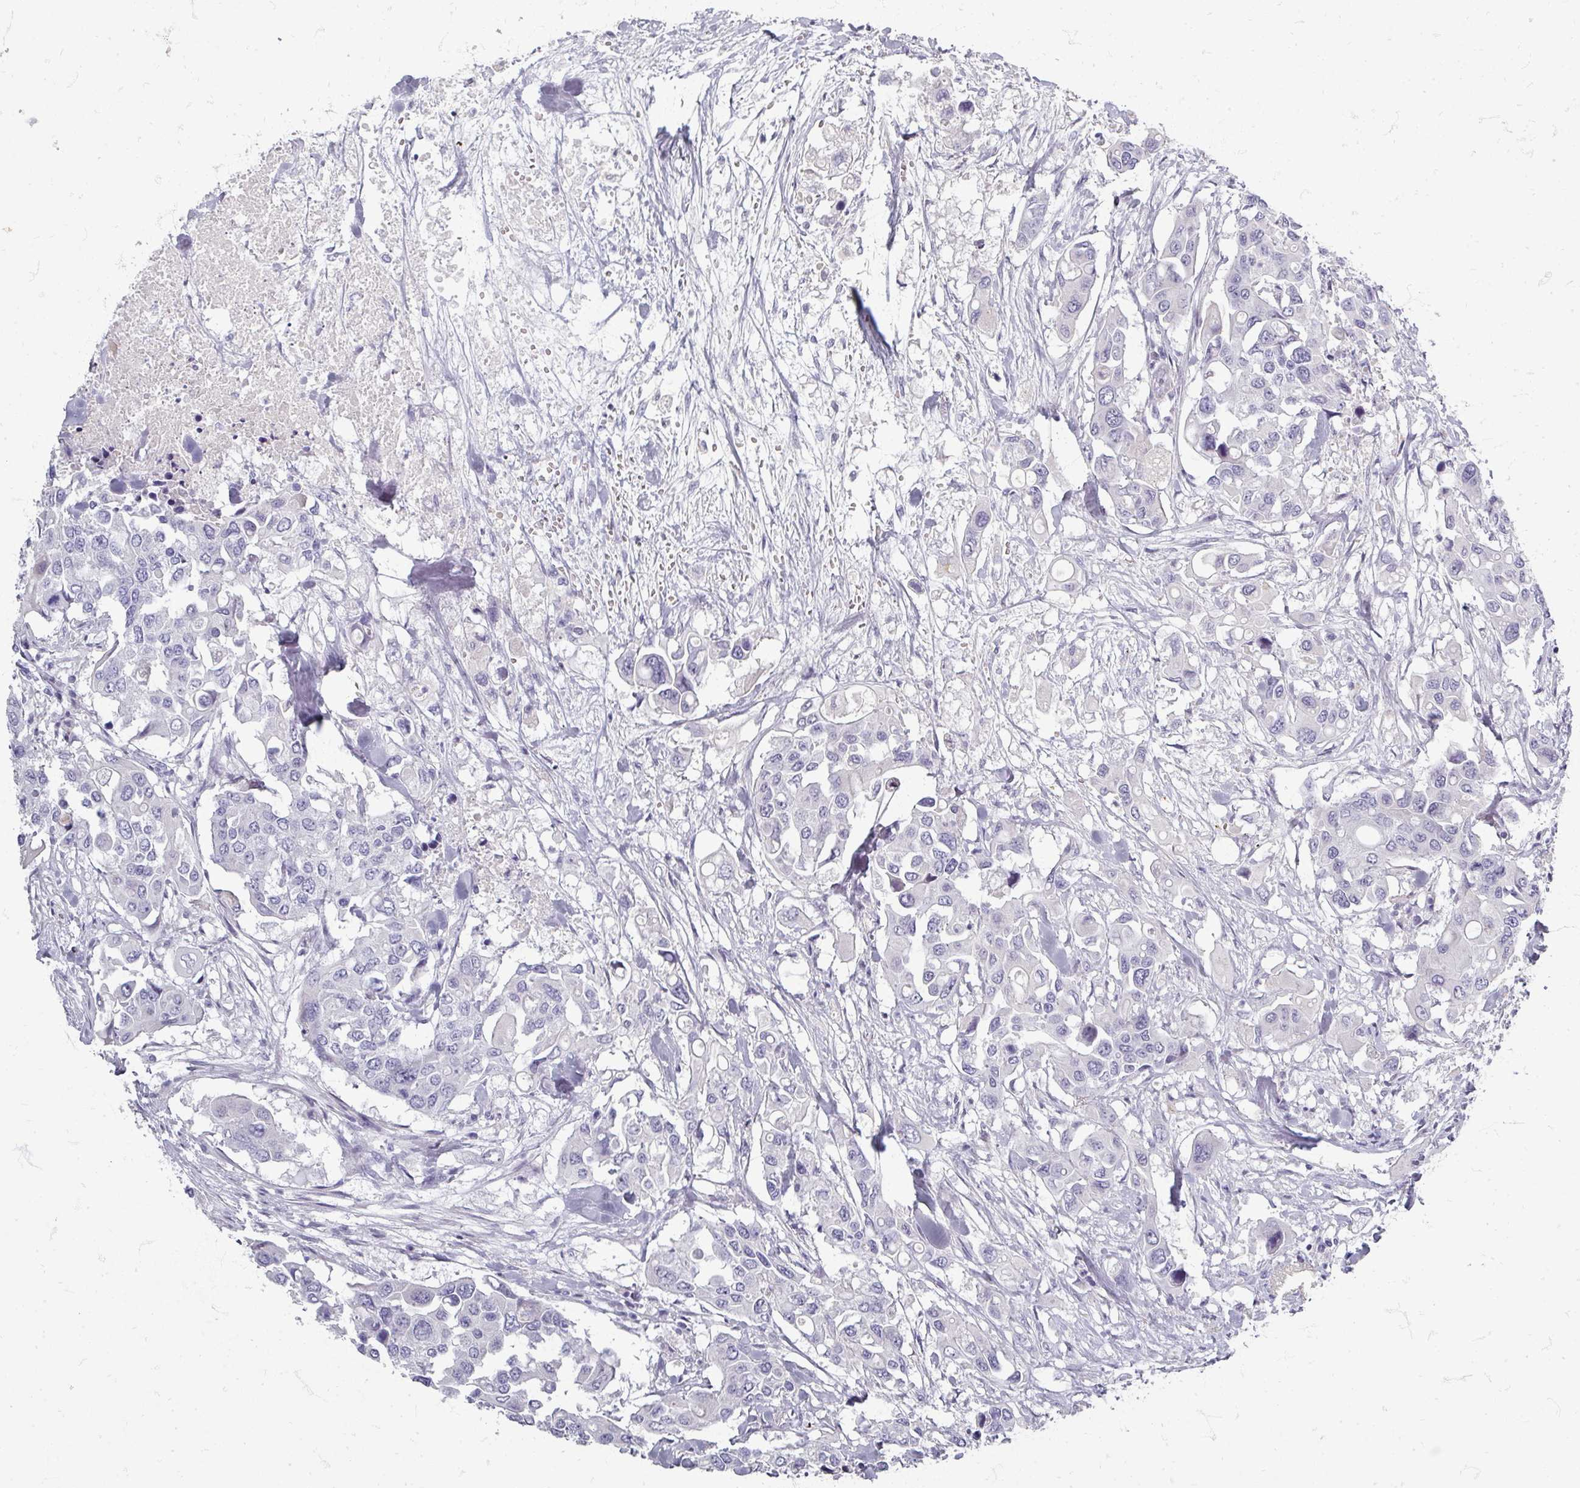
{"staining": {"intensity": "negative", "quantity": "none", "location": "none"}, "tissue": "colorectal cancer", "cell_type": "Tumor cells", "image_type": "cancer", "snomed": [{"axis": "morphology", "description": "Adenocarcinoma, NOS"}, {"axis": "topography", "description": "Colon"}], "caption": "Immunohistochemistry image of neoplastic tissue: adenocarcinoma (colorectal) stained with DAB (3,3'-diaminobenzidine) demonstrates no significant protein positivity in tumor cells.", "gene": "ZNF878", "patient": {"sex": "male", "age": 77}}